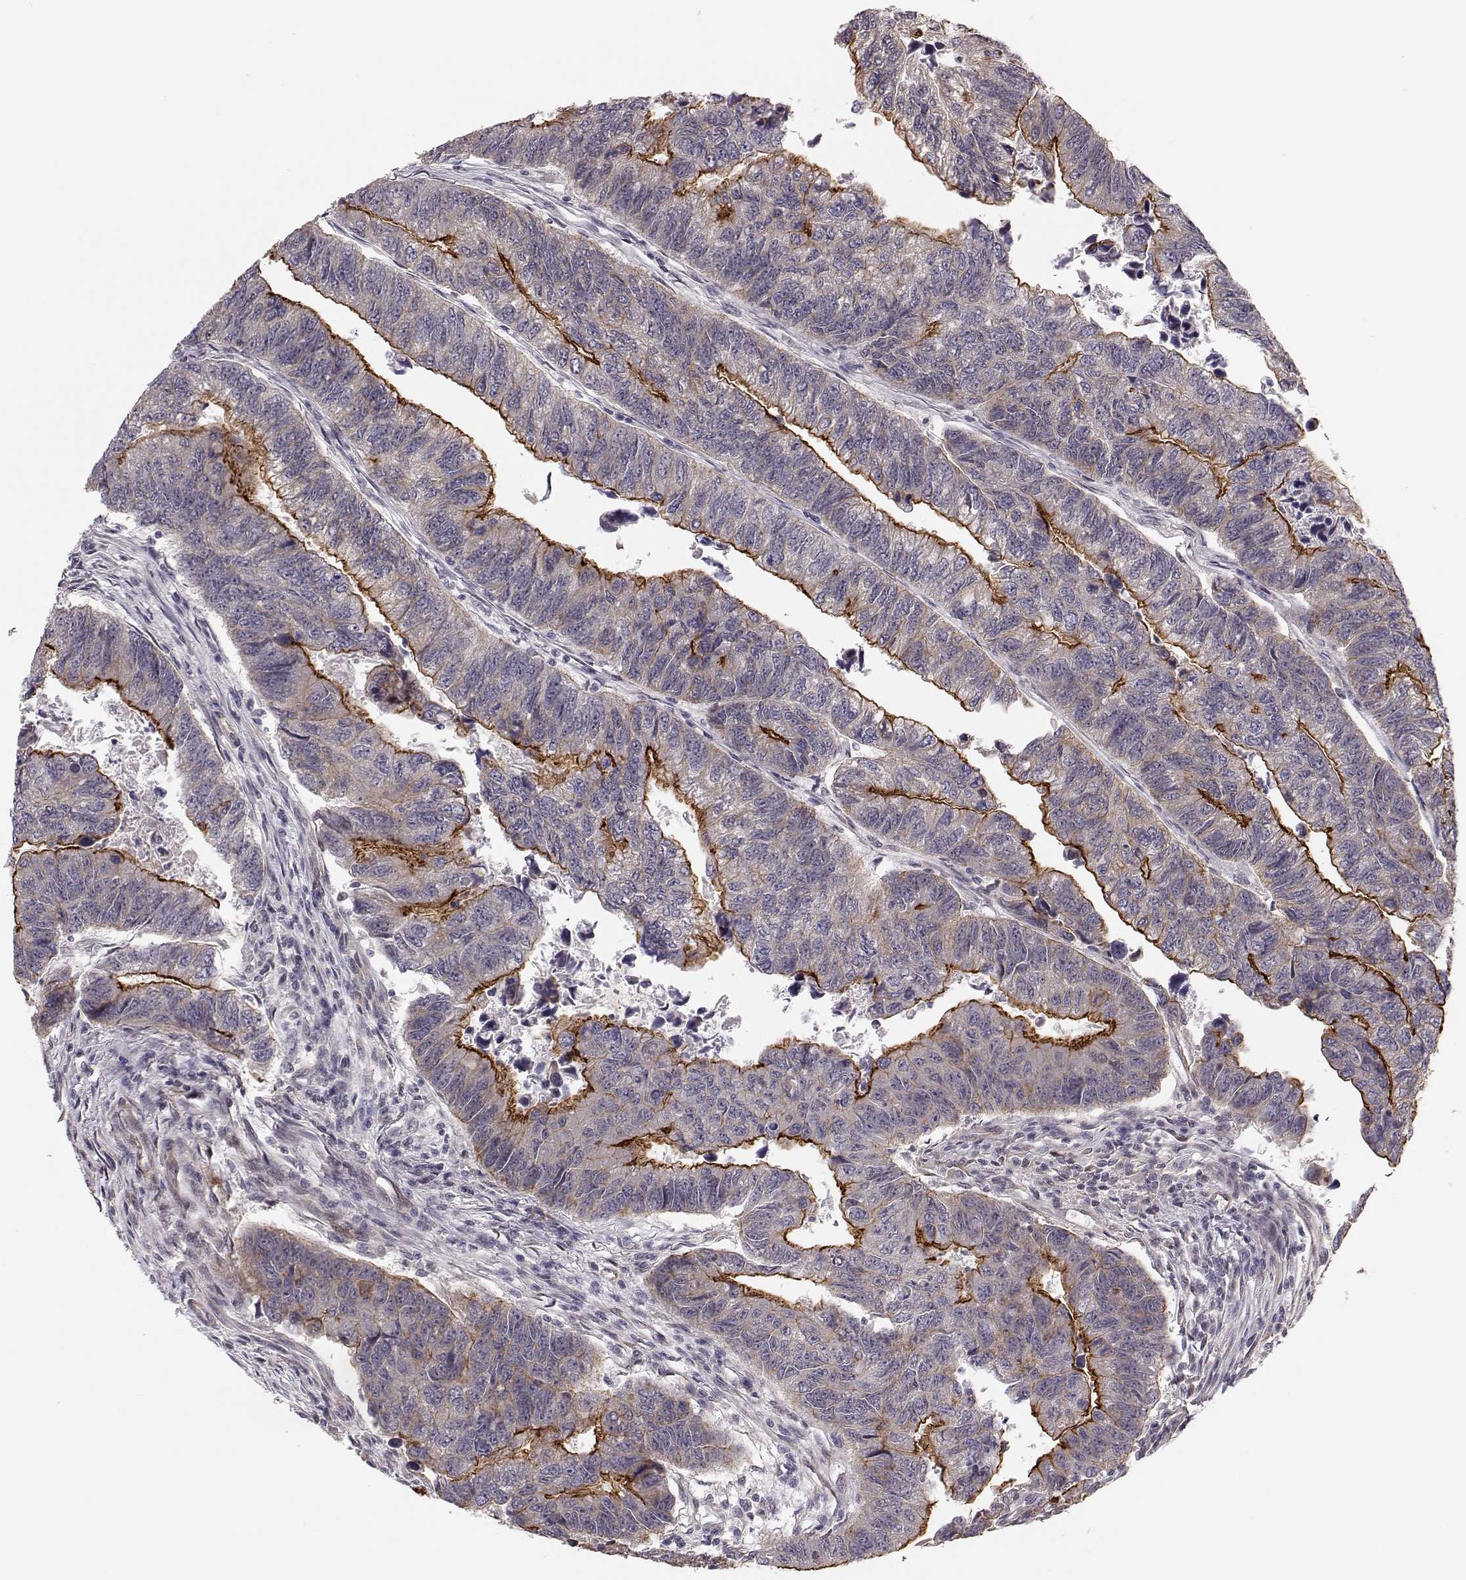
{"staining": {"intensity": "strong", "quantity": "<25%", "location": "cytoplasmic/membranous"}, "tissue": "colorectal cancer", "cell_type": "Tumor cells", "image_type": "cancer", "snomed": [{"axis": "morphology", "description": "Adenocarcinoma, NOS"}, {"axis": "topography", "description": "Colon"}], "caption": "Brown immunohistochemical staining in colorectal adenocarcinoma reveals strong cytoplasmic/membranous staining in approximately <25% of tumor cells.", "gene": "PLEKHG3", "patient": {"sex": "female", "age": 65}}